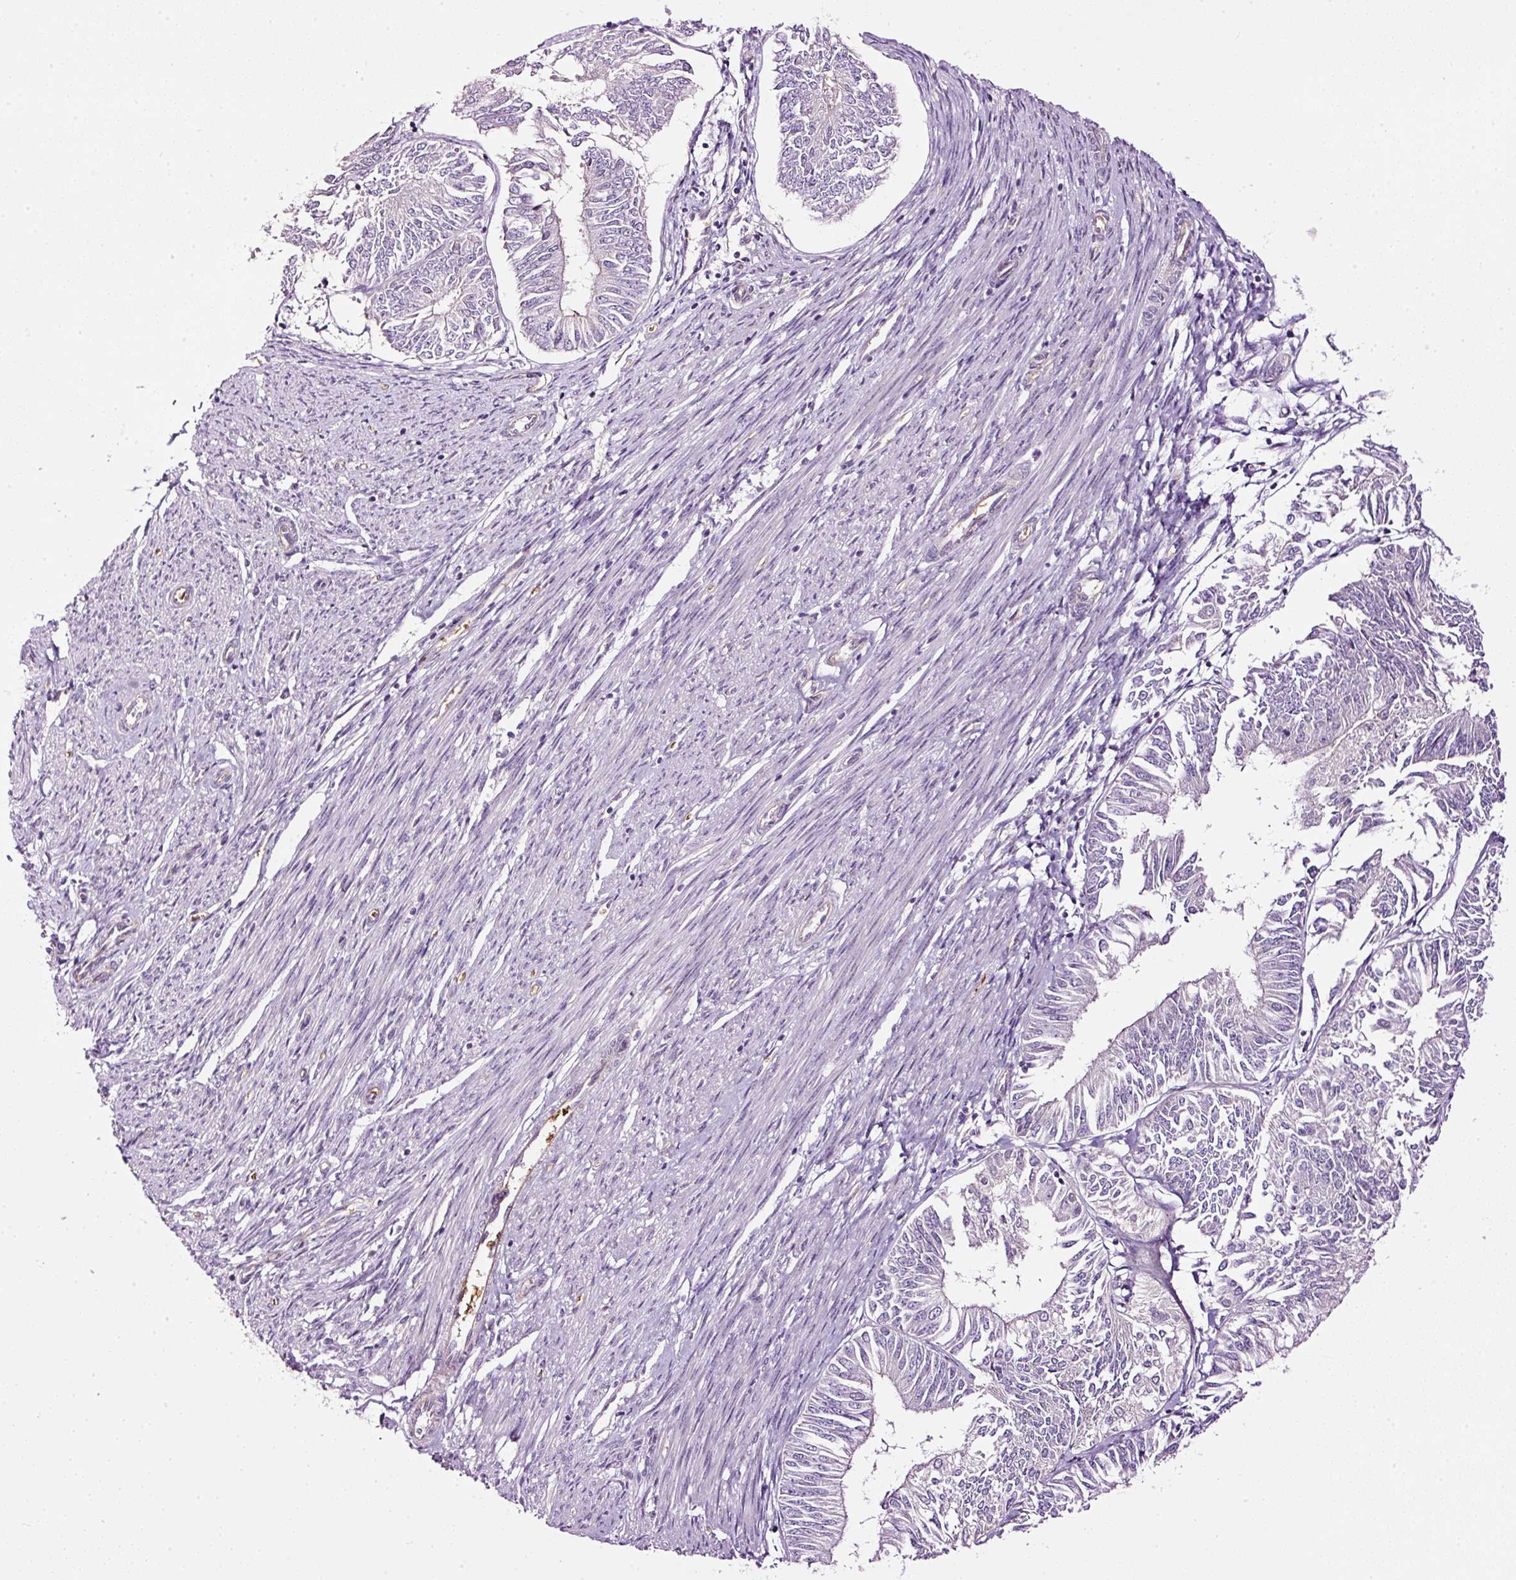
{"staining": {"intensity": "negative", "quantity": "none", "location": "none"}, "tissue": "endometrial cancer", "cell_type": "Tumor cells", "image_type": "cancer", "snomed": [{"axis": "morphology", "description": "Adenocarcinoma, NOS"}, {"axis": "topography", "description": "Endometrium"}], "caption": "A high-resolution histopathology image shows IHC staining of endometrial cancer, which shows no significant expression in tumor cells.", "gene": "USHBP1", "patient": {"sex": "female", "age": 58}}